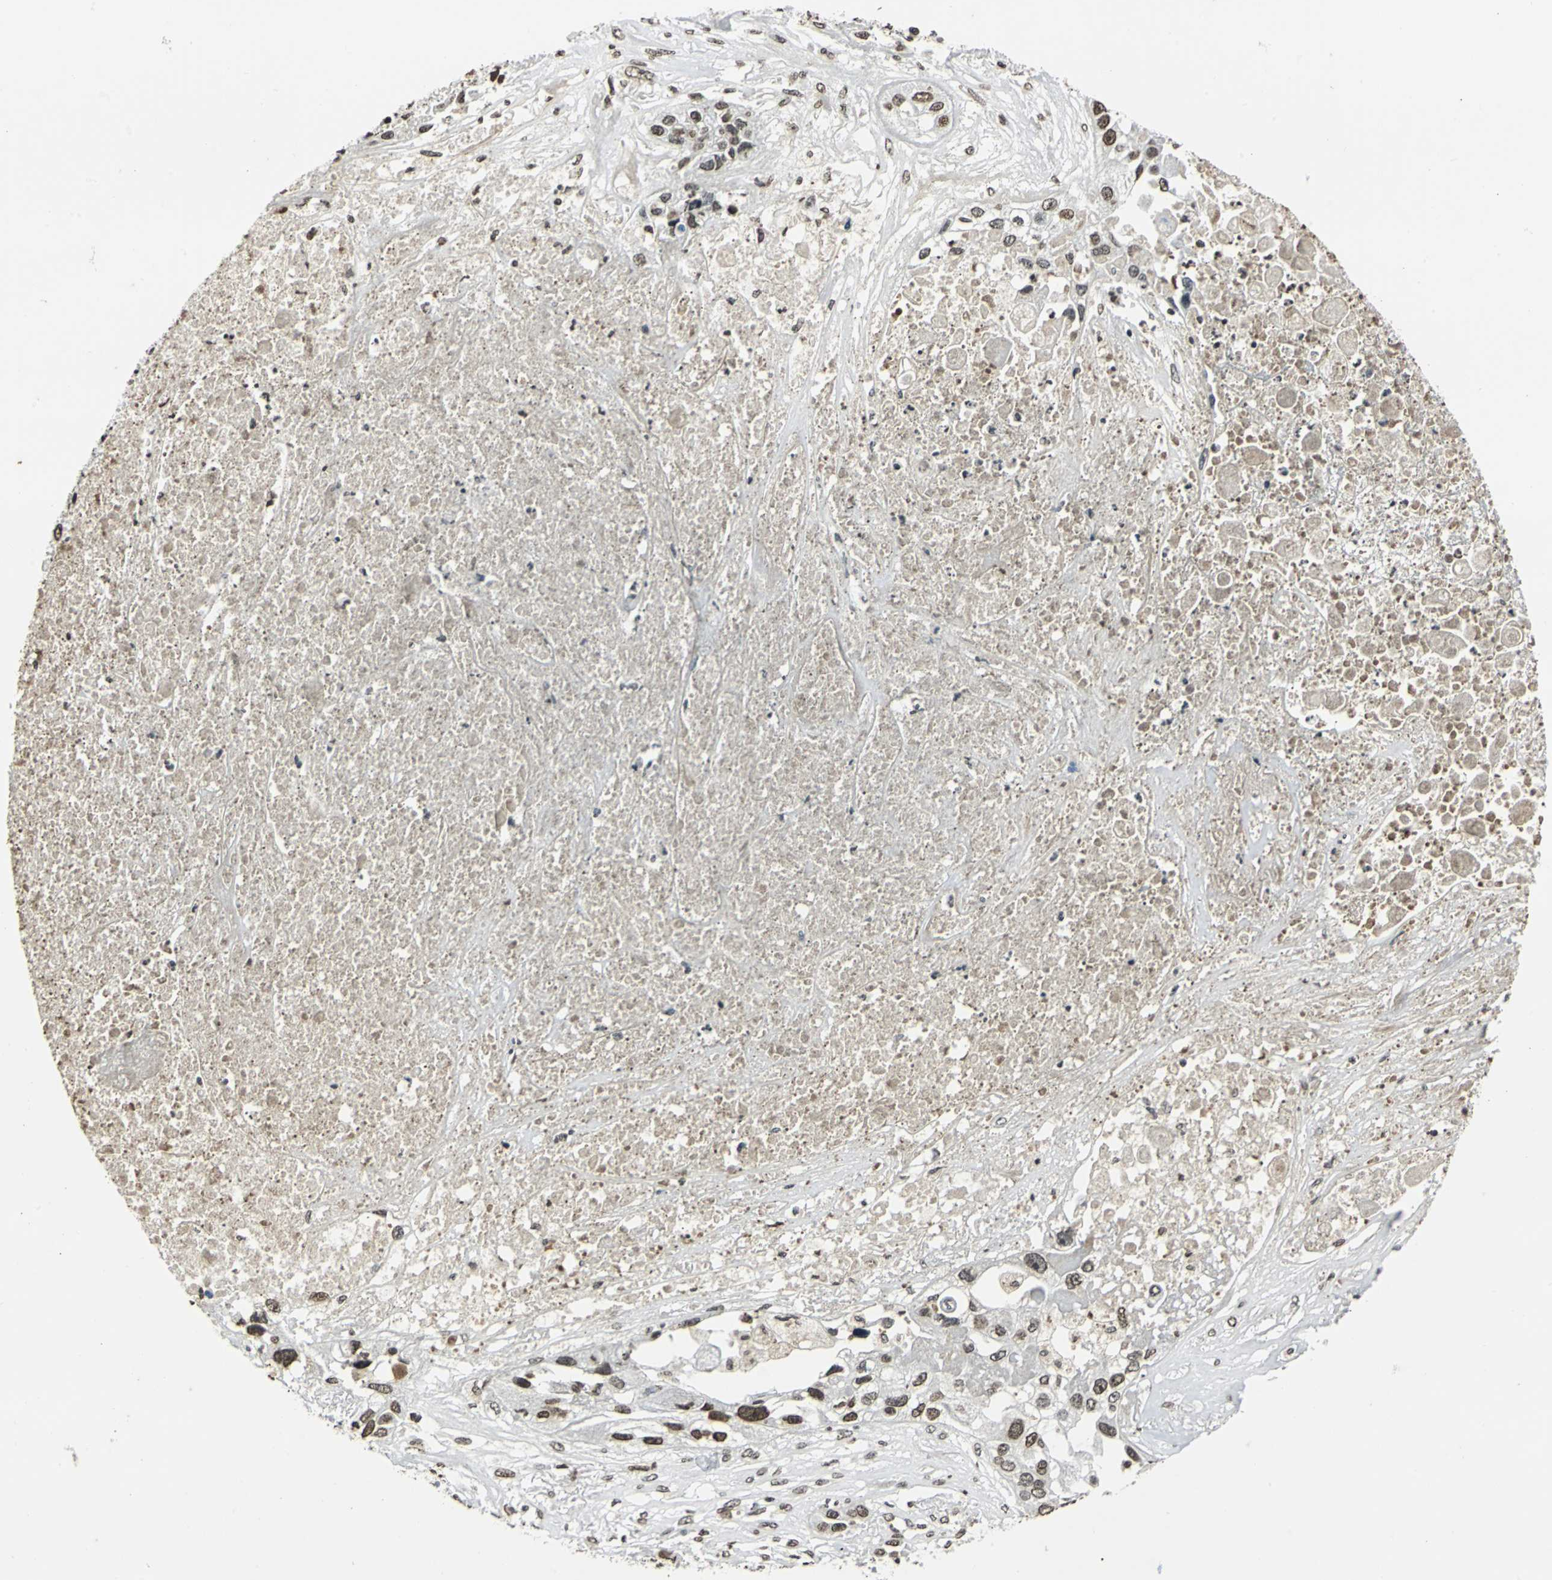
{"staining": {"intensity": "weak", "quantity": ">75%", "location": "nuclear"}, "tissue": "lung cancer", "cell_type": "Tumor cells", "image_type": "cancer", "snomed": [{"axis": "morphology", "description": "Squamous cell carcinoma, NOS"}, {"axis": "topography", "description": "Lung"}], "caption": "Tumor cells display low levels of weak nuclear staining in approximately >75% of cells in human lung cancer (squamous cell carcinoma).", "gene": "MCM4", "patient": {"sex": "male", "age": 71}}